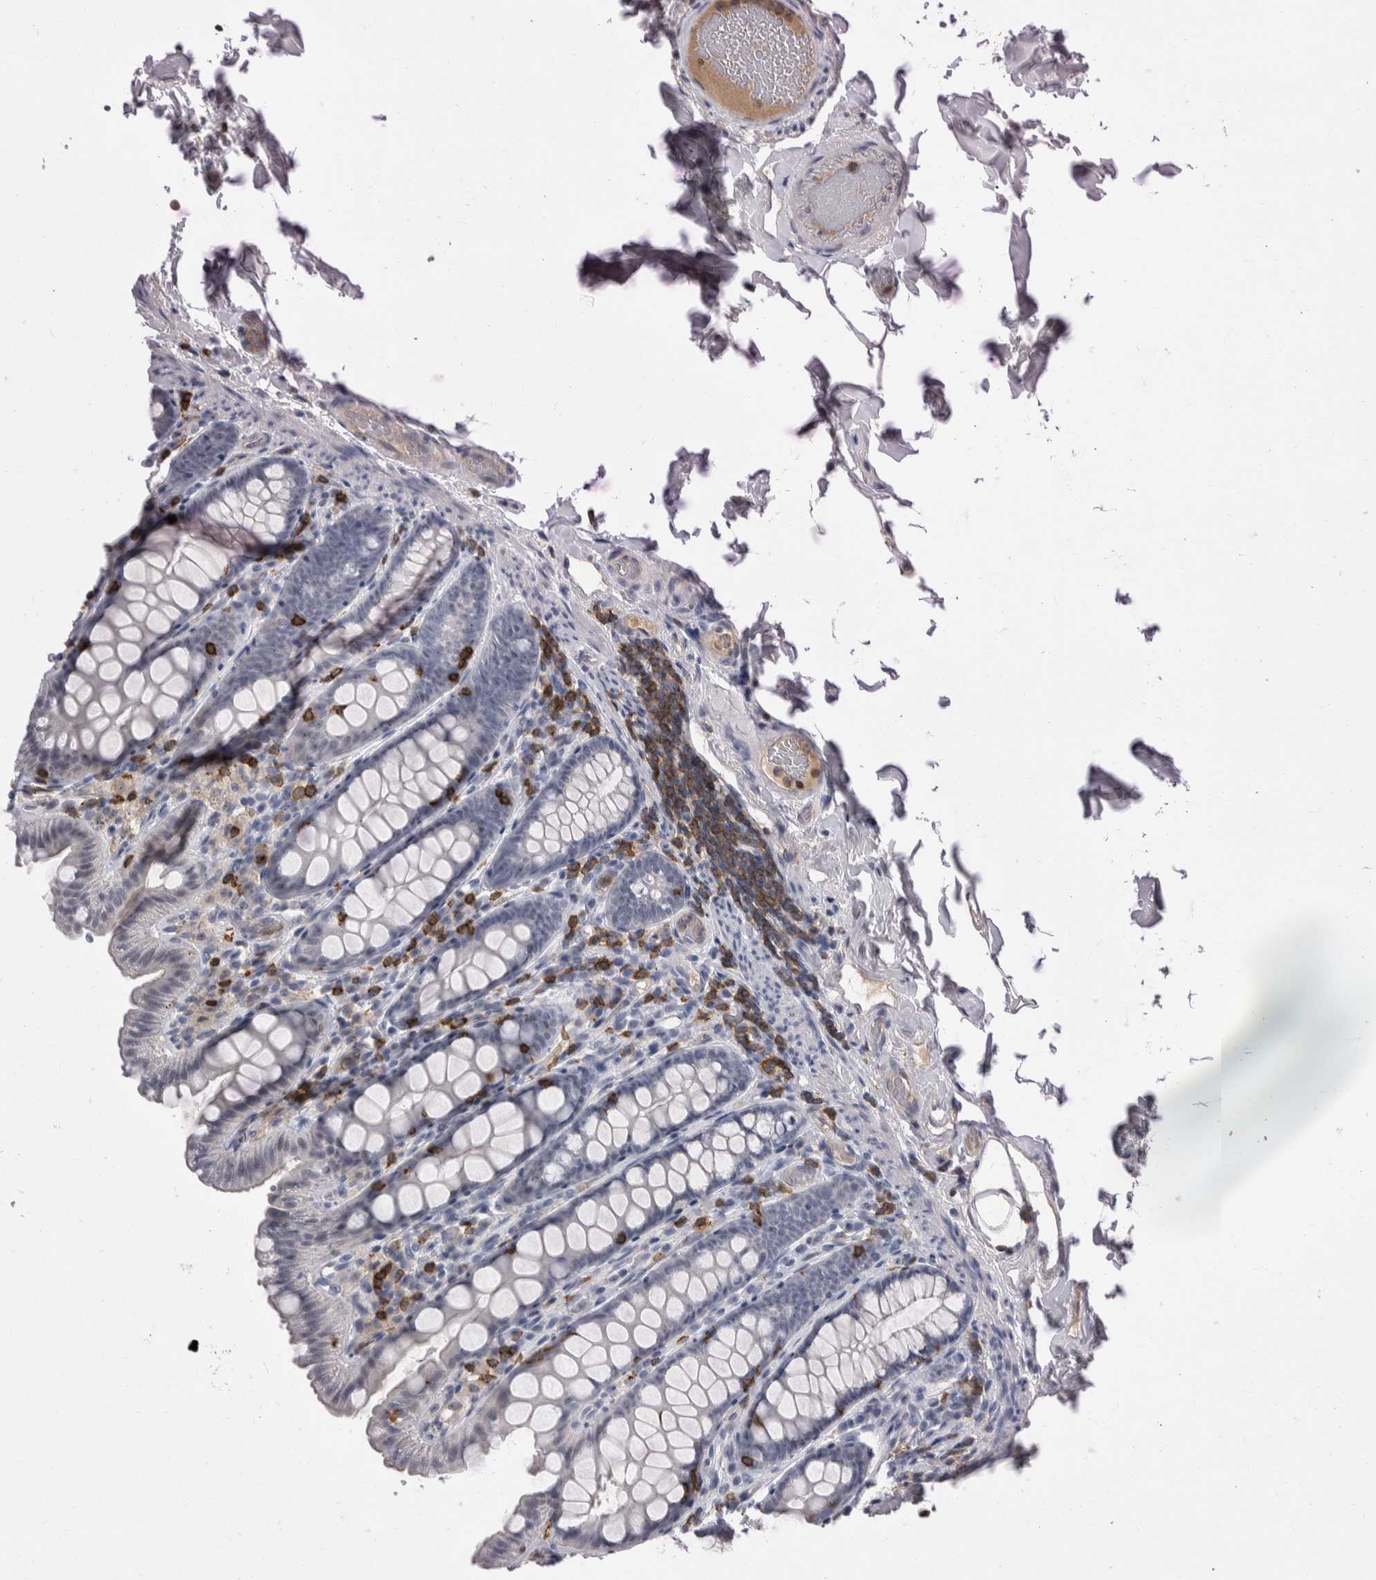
{"staining": {"intensity": "negative", "quantity": "none", "location": "none"}, "tissue": "colon", "cell_type": "Endothelial cells", "image_type": "normal", "snomed": [{"axis": "morphology", "description": "Normal tissue, NOS"}, {"axis": "topography", "description": "Colon"}, {"axis": "topography", "description": "Peripheral nerve tissue"}], "caption": "Colon stained for a protein using IHC exhibits no expression endothelial cells.", "gene": "CEP295NL", "patient": {"sex": "female", "age": 61}}